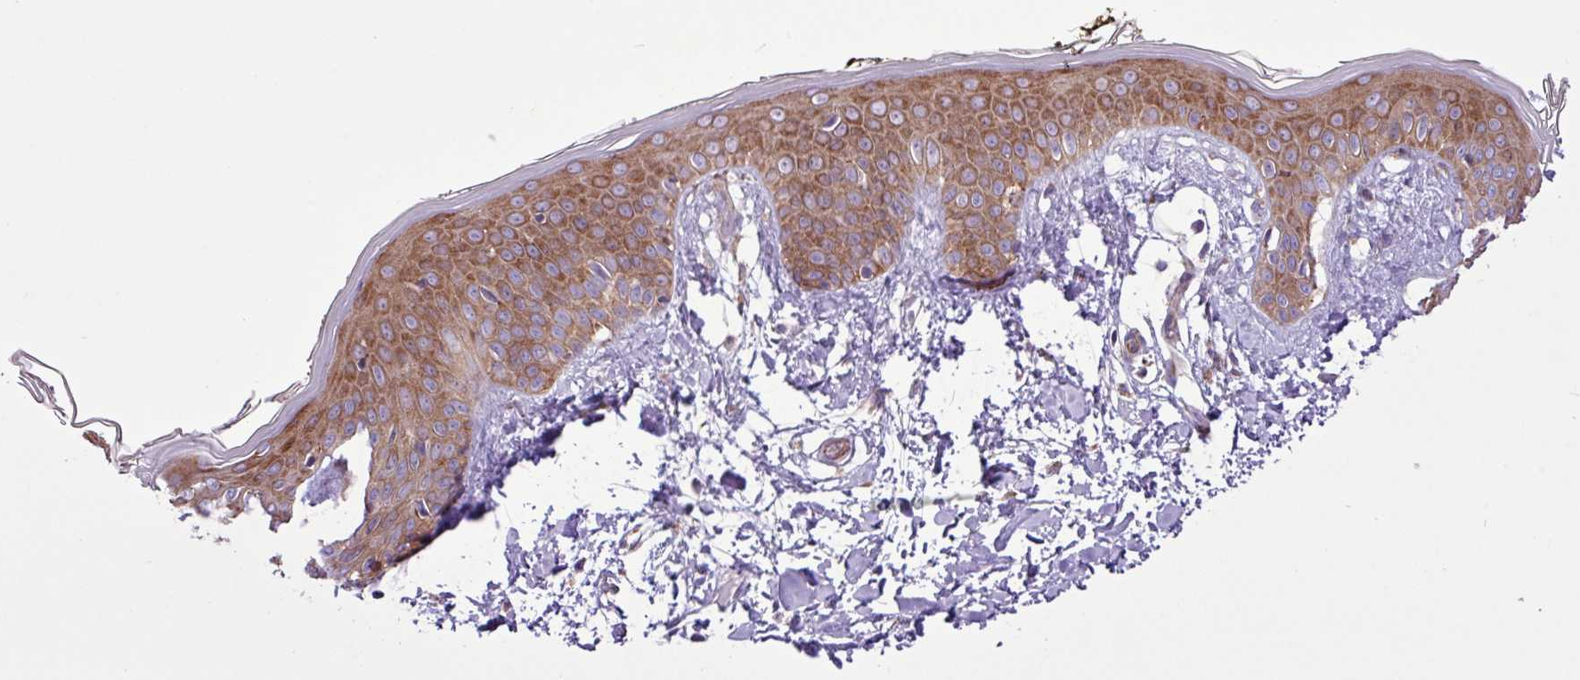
{"staining": {"intensity": "moderate", "quantity": ">75%", "location": "cytoplasmic/membranous"}, "tissue": "skin", "cell_type": "Fibroblasts", "image_type": "normal", "snomed": [{"axis": "morphology", "description": "Normal tissue, NOS"}, {"axis": "topography", "description": "Skin"}], "caption": "Protein expression analysis of benign human skin reveals moderate cytoplasmic/membranous expression in about >75% of fibroblasts.", "gene": "RPL13", "patient": {"sex": "female", "age": 34}}